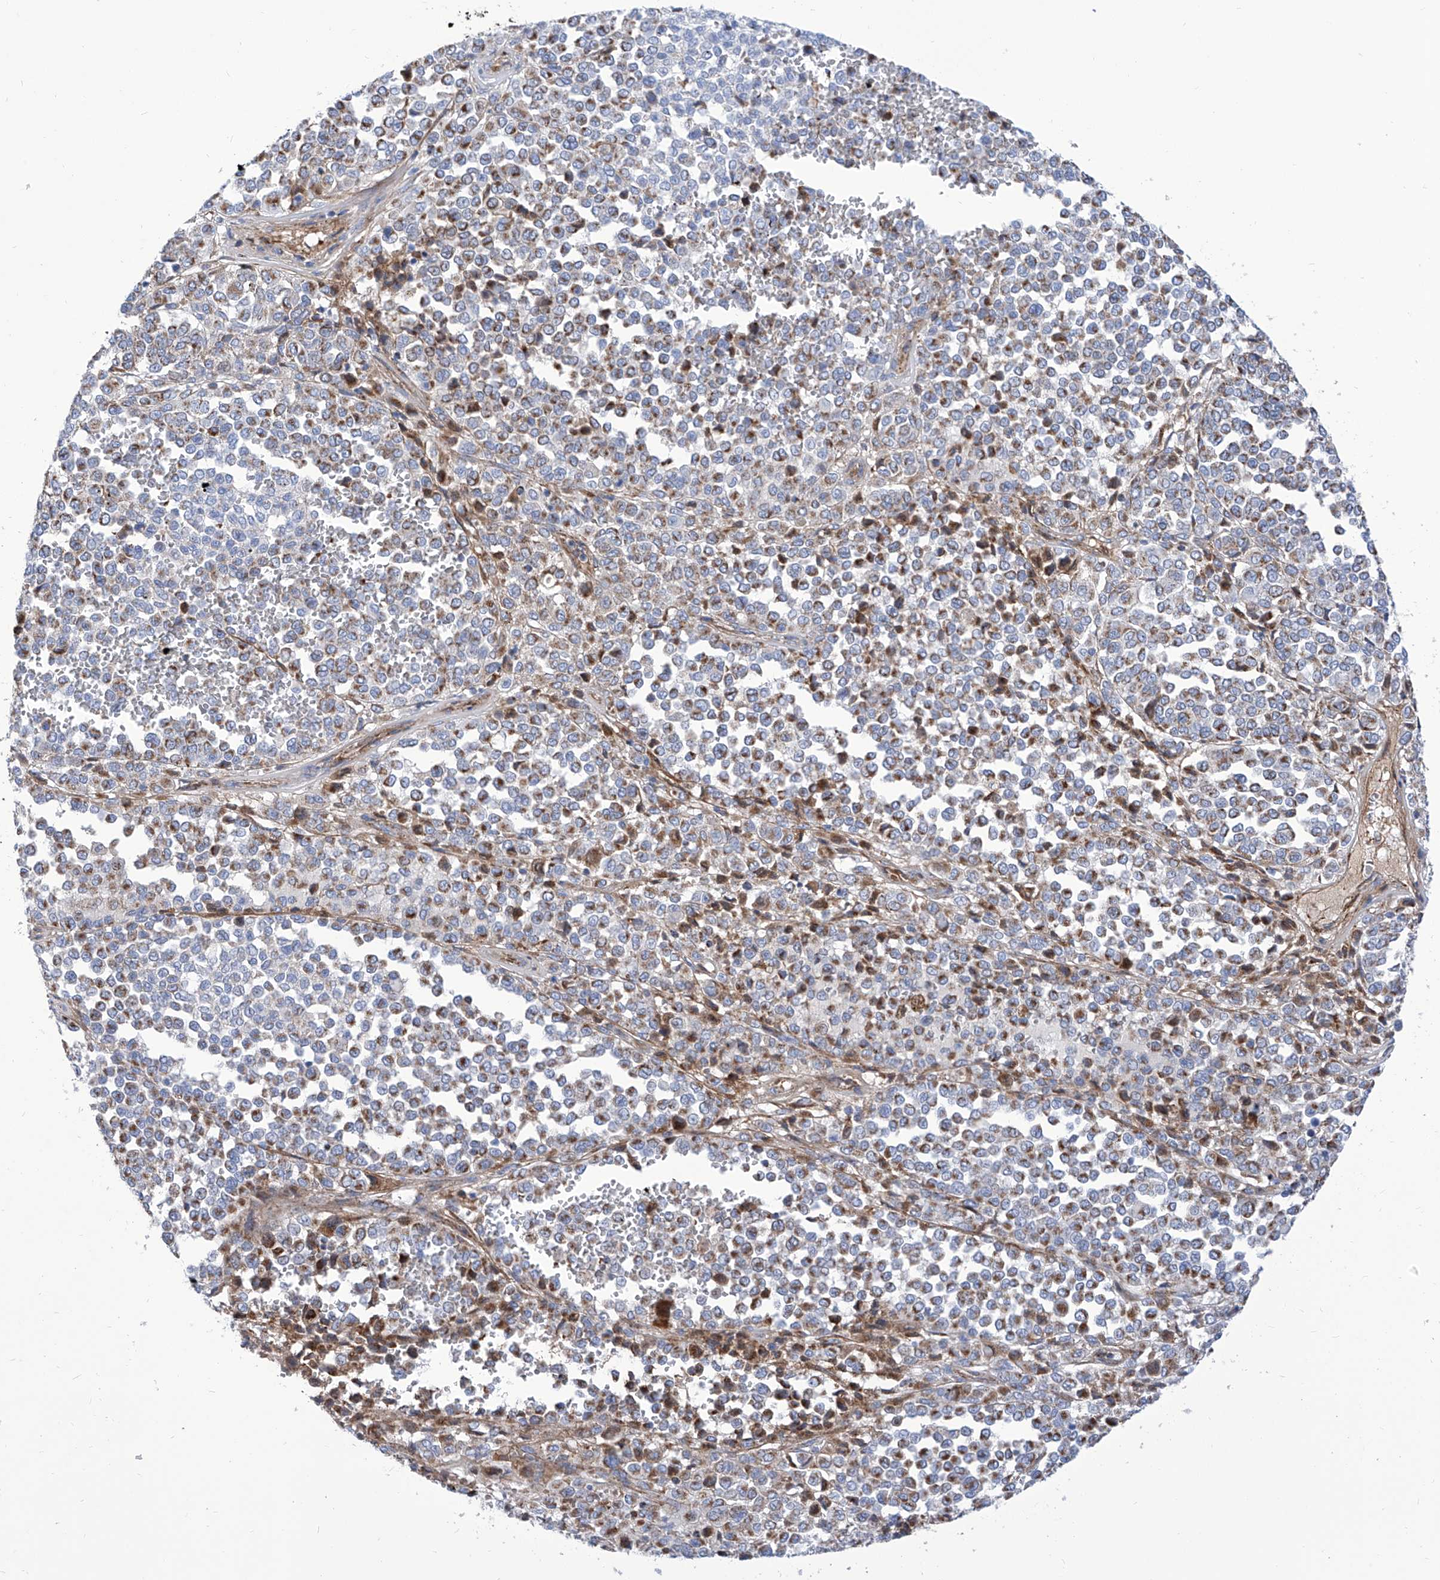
{"staining": {"intensity": "moderate", "quantity": "25%-75%", "location": "cytoplasmic/membranous"}, "tissue": "melanoma", "cell_type": "Tumor cells", "image_type": "cancer", "snomed": [{"axis": "morphology", "description": "Malignant melanoma, Metastatic site"}, {"axis": "topography", "description": "Pancreas"}], "caption": "Protein staining of malignant melanoma (metastatic site) tissue displays moderate cytoplasmic/membranous positivity in about 25%-75% of tumor cells.", "gene": "SRBD1", "patient": {"sex": "female", "age": 30}}